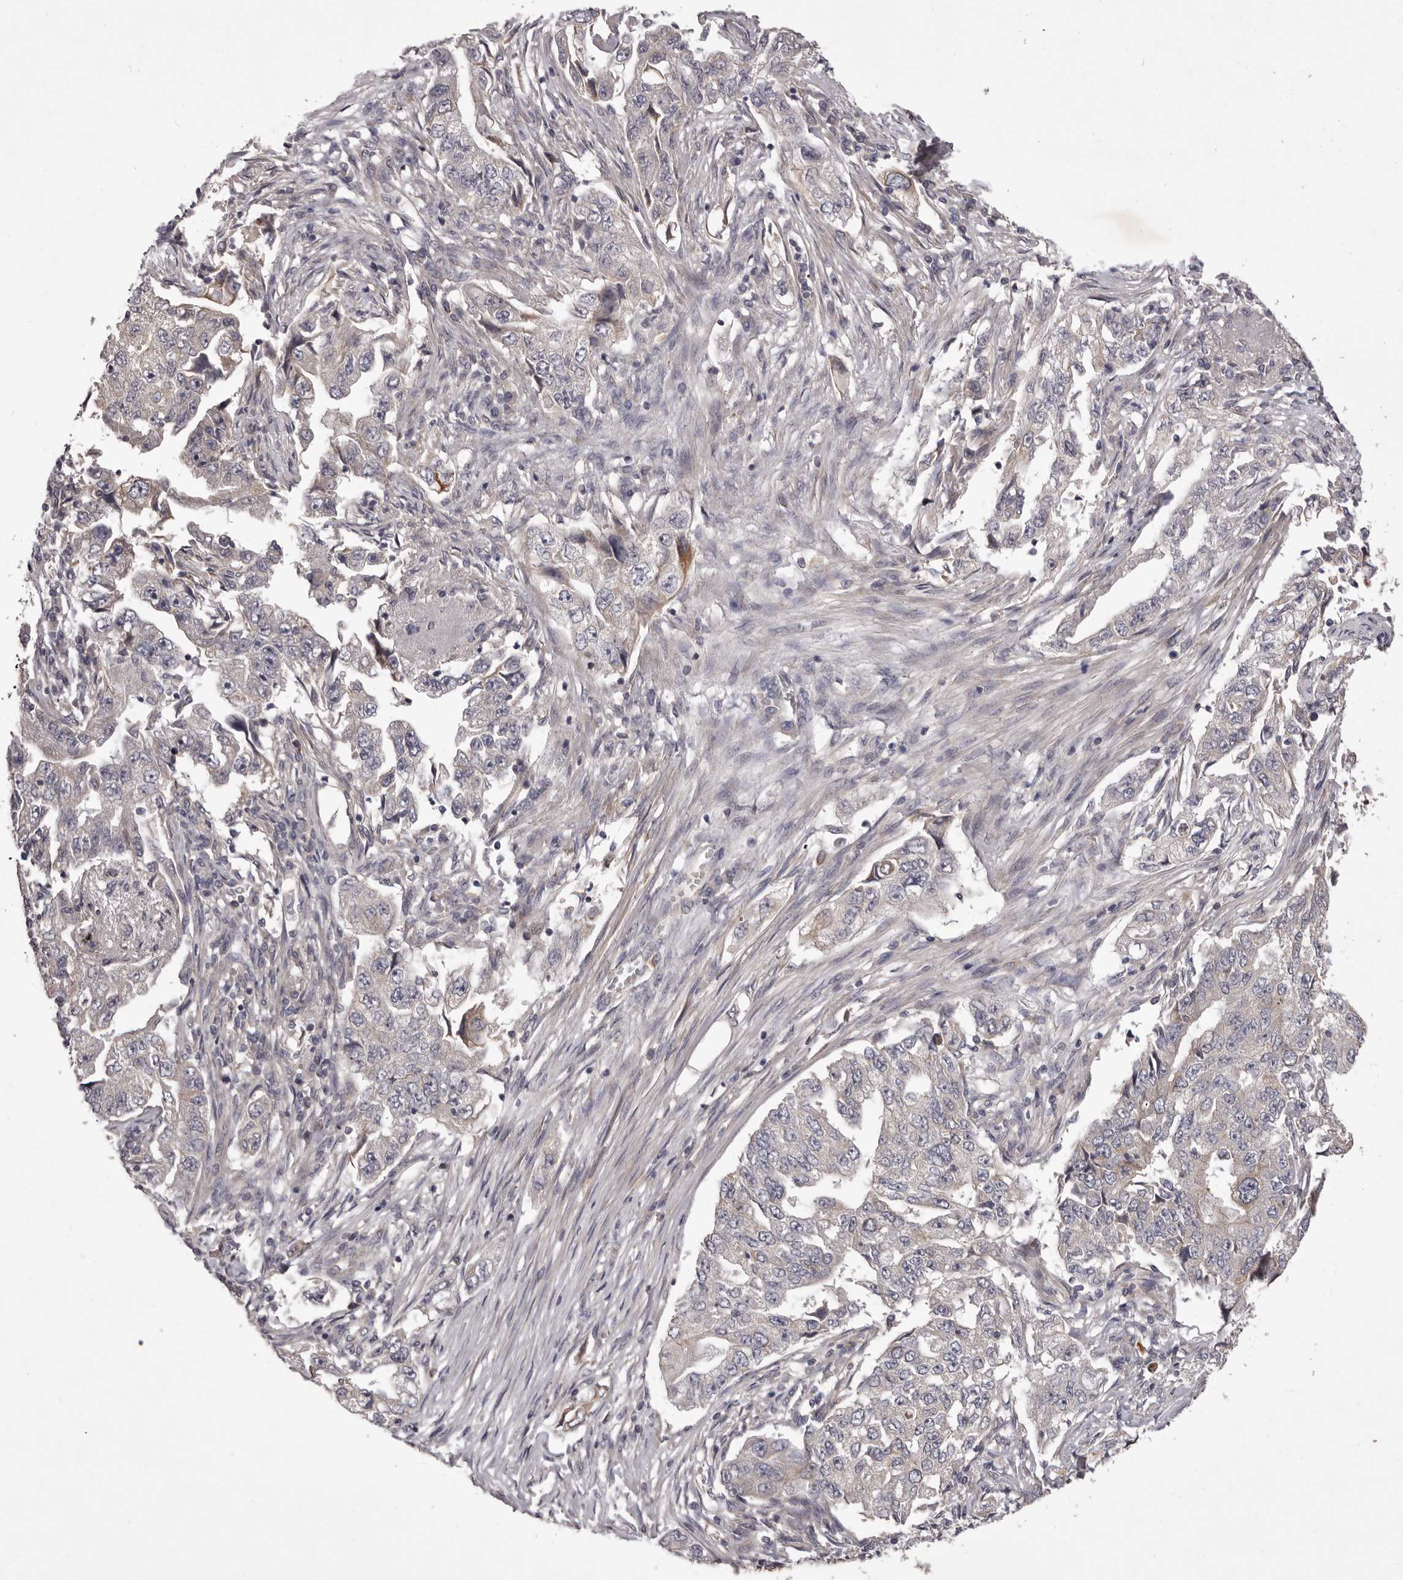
{"staining": {"intensity": "negative", "quantity": "none", "location": "none"}, "tissue": "lung cancer", "cell_type": "Tumor cells", "image_type": "cancer", "snomed": [{"axis": "morphology", "description": "Adenocarcinoma, NOS"}, {"axis": "topography", "description": "Lung"}], "caption": "Tumor cells are negative for protein expression in human lung cancer.", "gene": "PNRC1", "patient": {"sex": "female", "age": 51}}